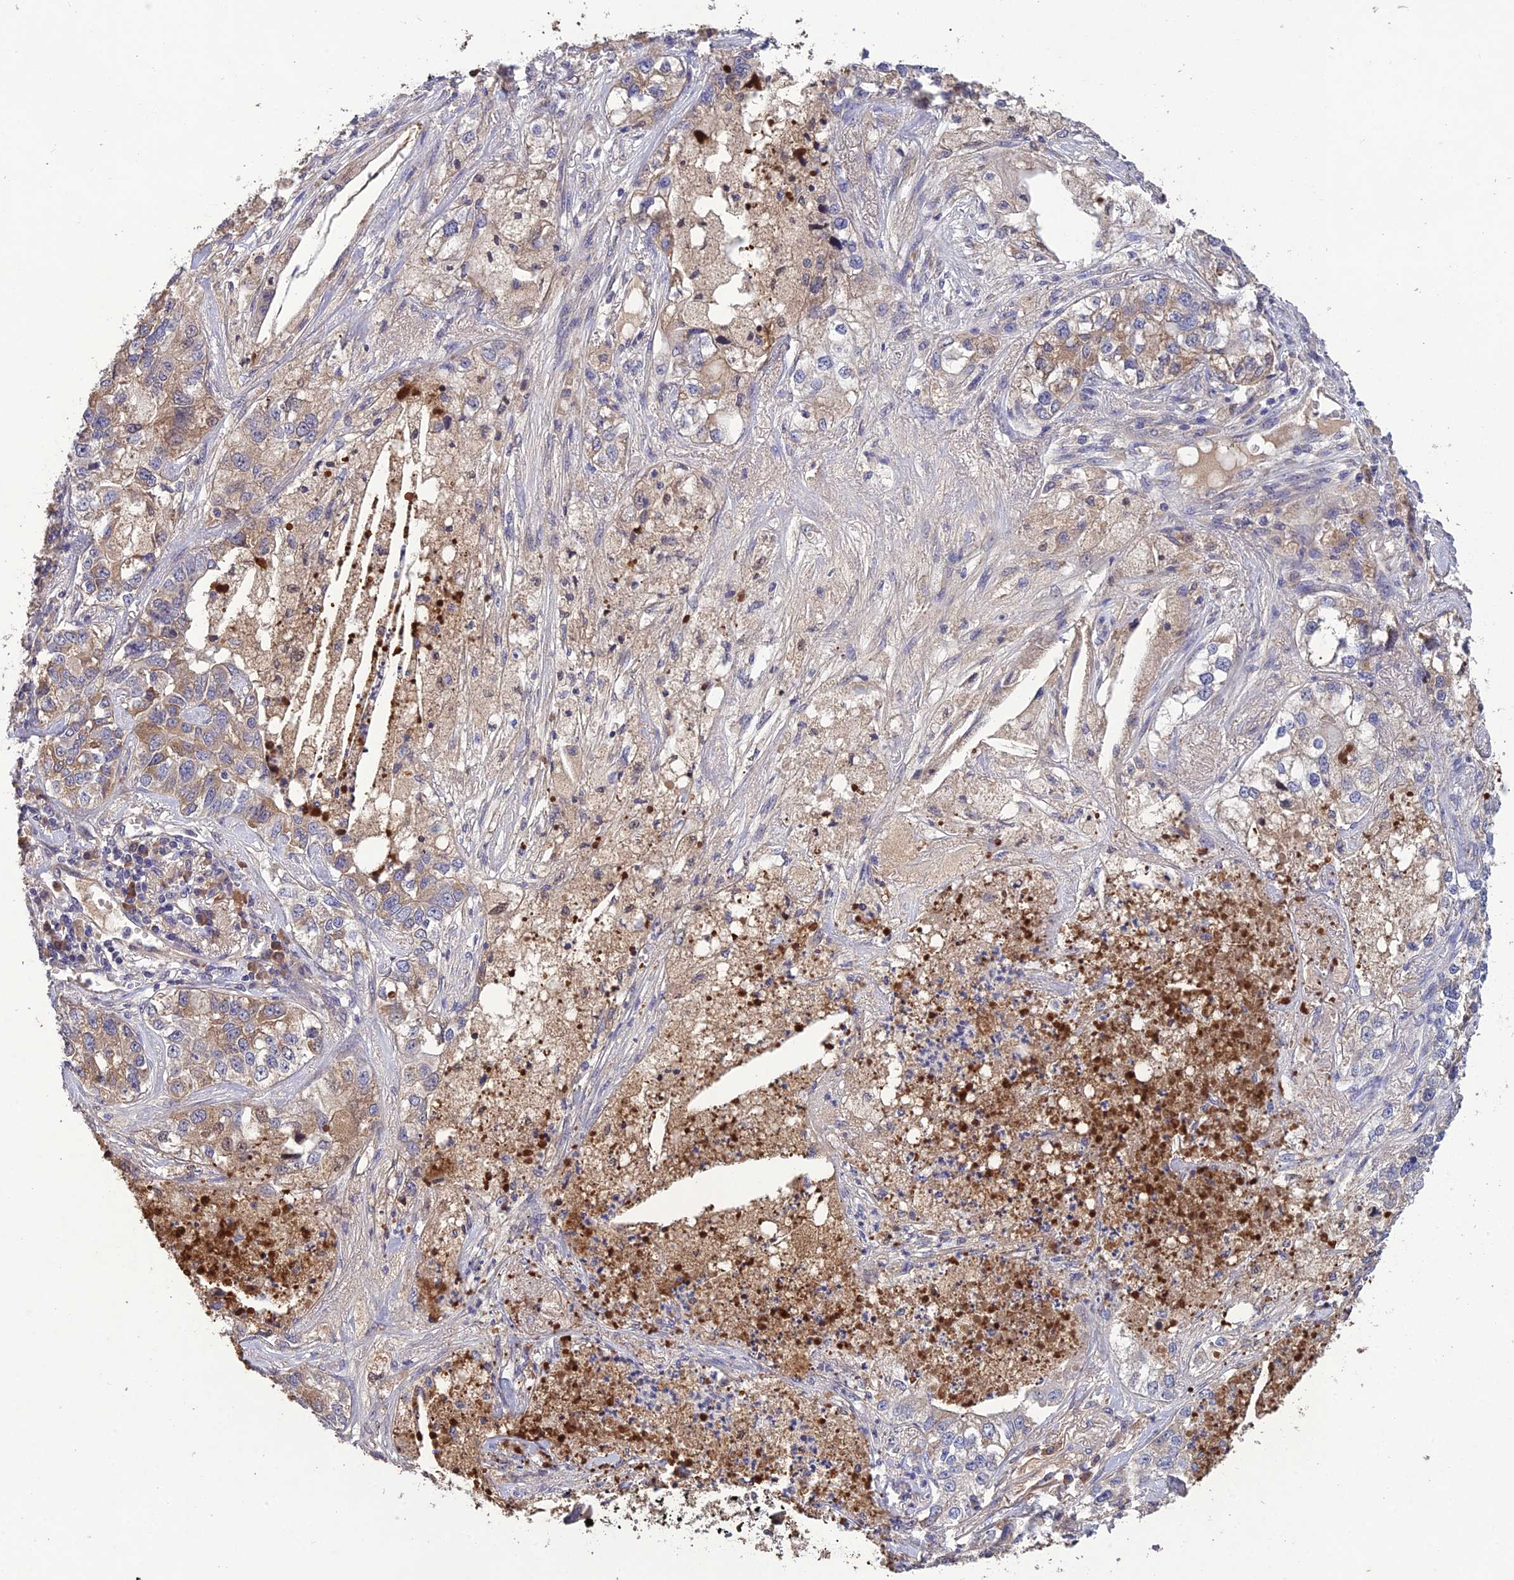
{"staining": {"intensity": "moderate", "quantity": "<25%", "location": "cytoplasmic/membranous"}, "tissue": "lung cancer", "cell_type": "Tumor cells", "image_type": "cancer", "snomed": [{"axis": "morphology", "description": "Adenocarcinoma, NOS"}, {"axis": "topography", "description": "Lung"}], "caption": "This micrograph demonstrates lung adenocarcinoma stained with immunohistochemistry (IHC) to label a protein in brown. The cytoplasmic/membranous of tumor cells show moderate positivity for the protein. Nuclei are counter-stained blue.", "gene": "SLC39A13", "patient": {"sex": "male", "age": 49}}